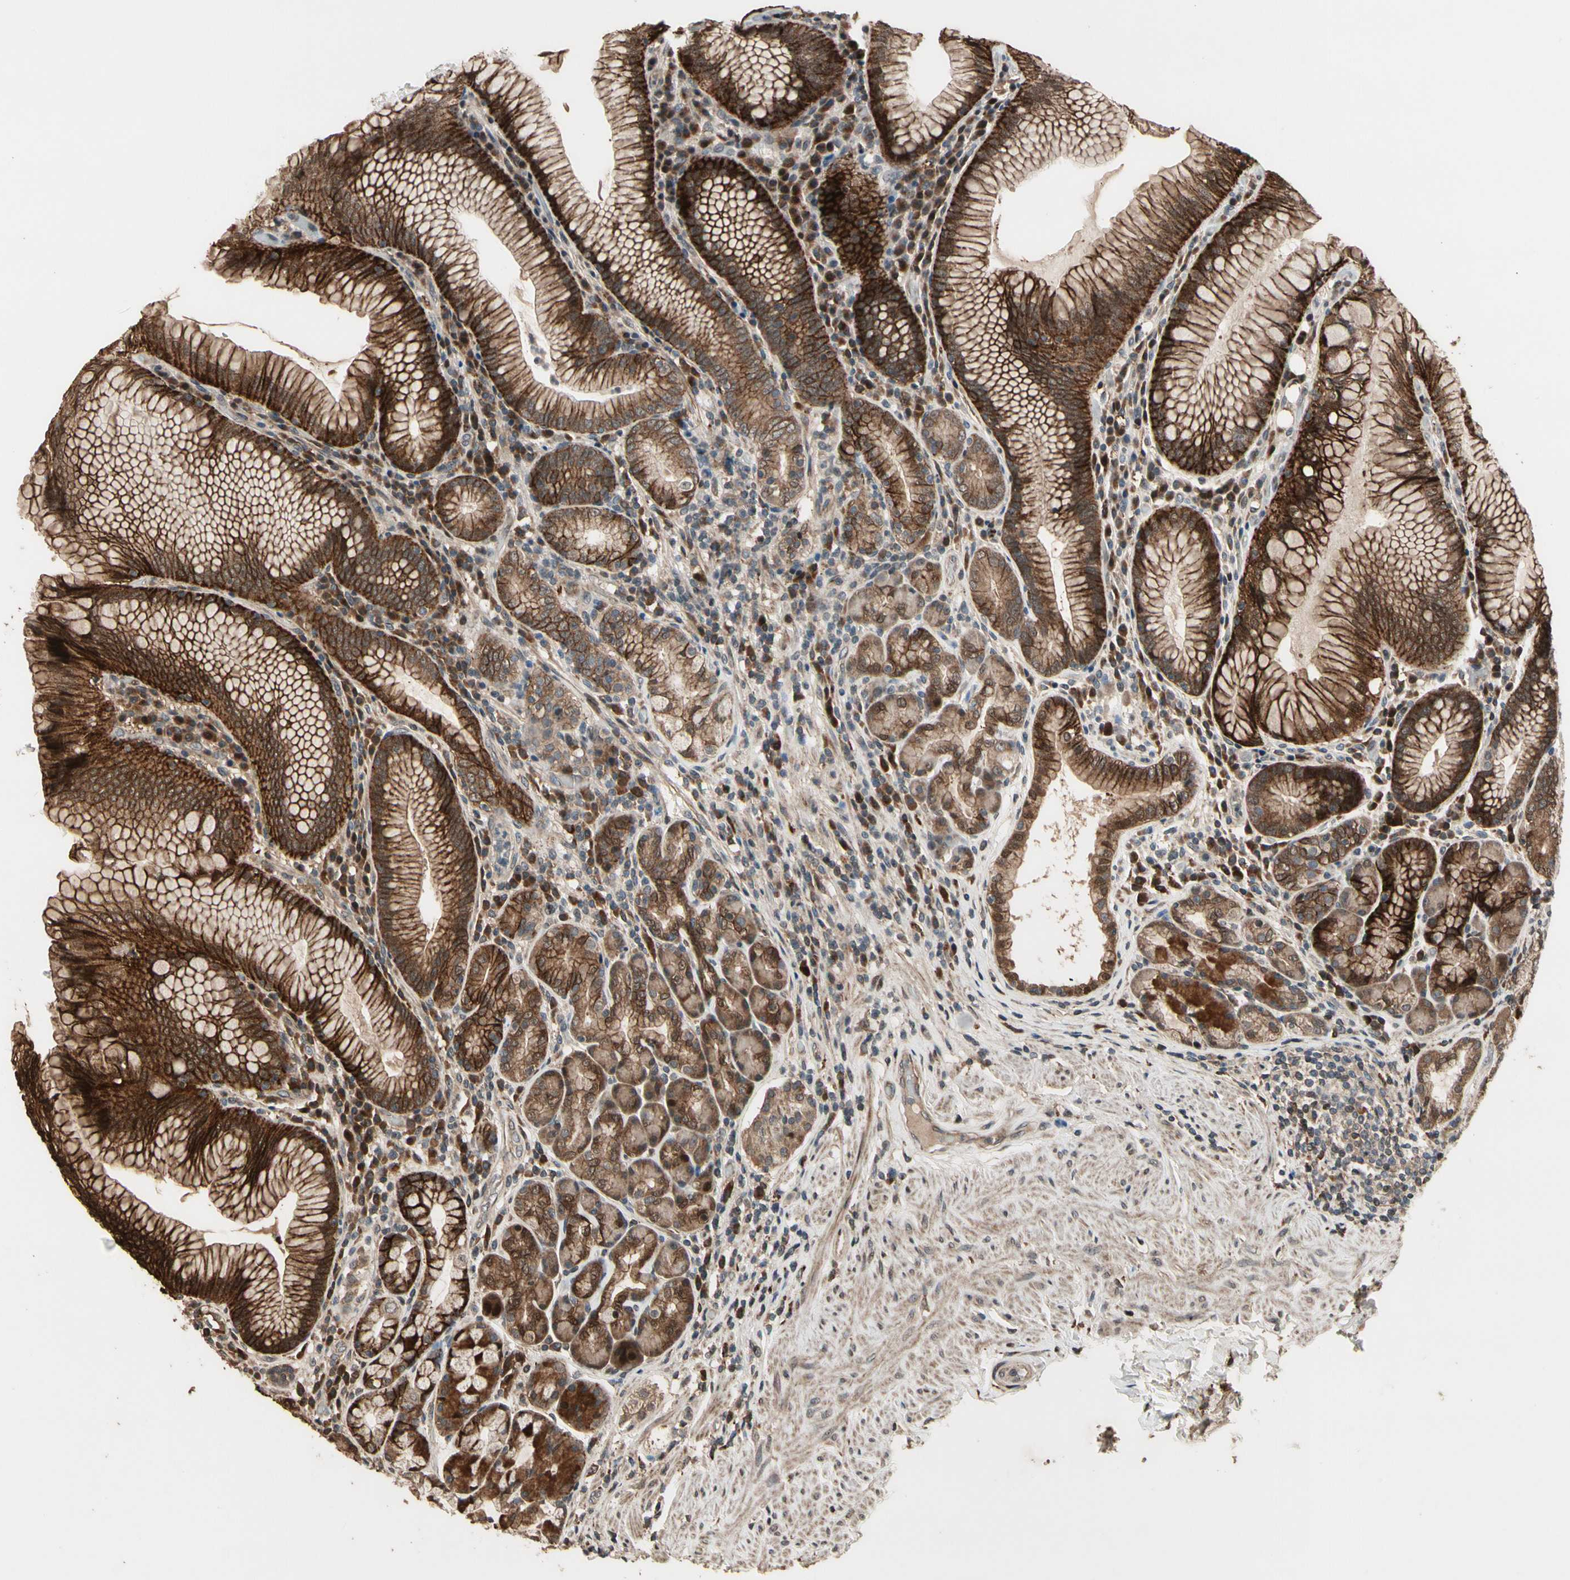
{"staining": {"intensity": "strong", "quantity": "25%-75%", "location": "cytoplasmic/membranous"}, "tissue": "stomach", "cell_type": "Glandular cells", "image_type": "normal", "snomed": [{"axis": "morphology", "description": "Normal tissue, NOS"}, {"axis": "topography", "description": "Stomach, lower"}], "caption": "Stomach stained for a protein exhibits strong cytoplasmic/membranous positivity in glandular cells.", "gene": "CSF1R", "patient": {"sex": "female", "age": 76}}